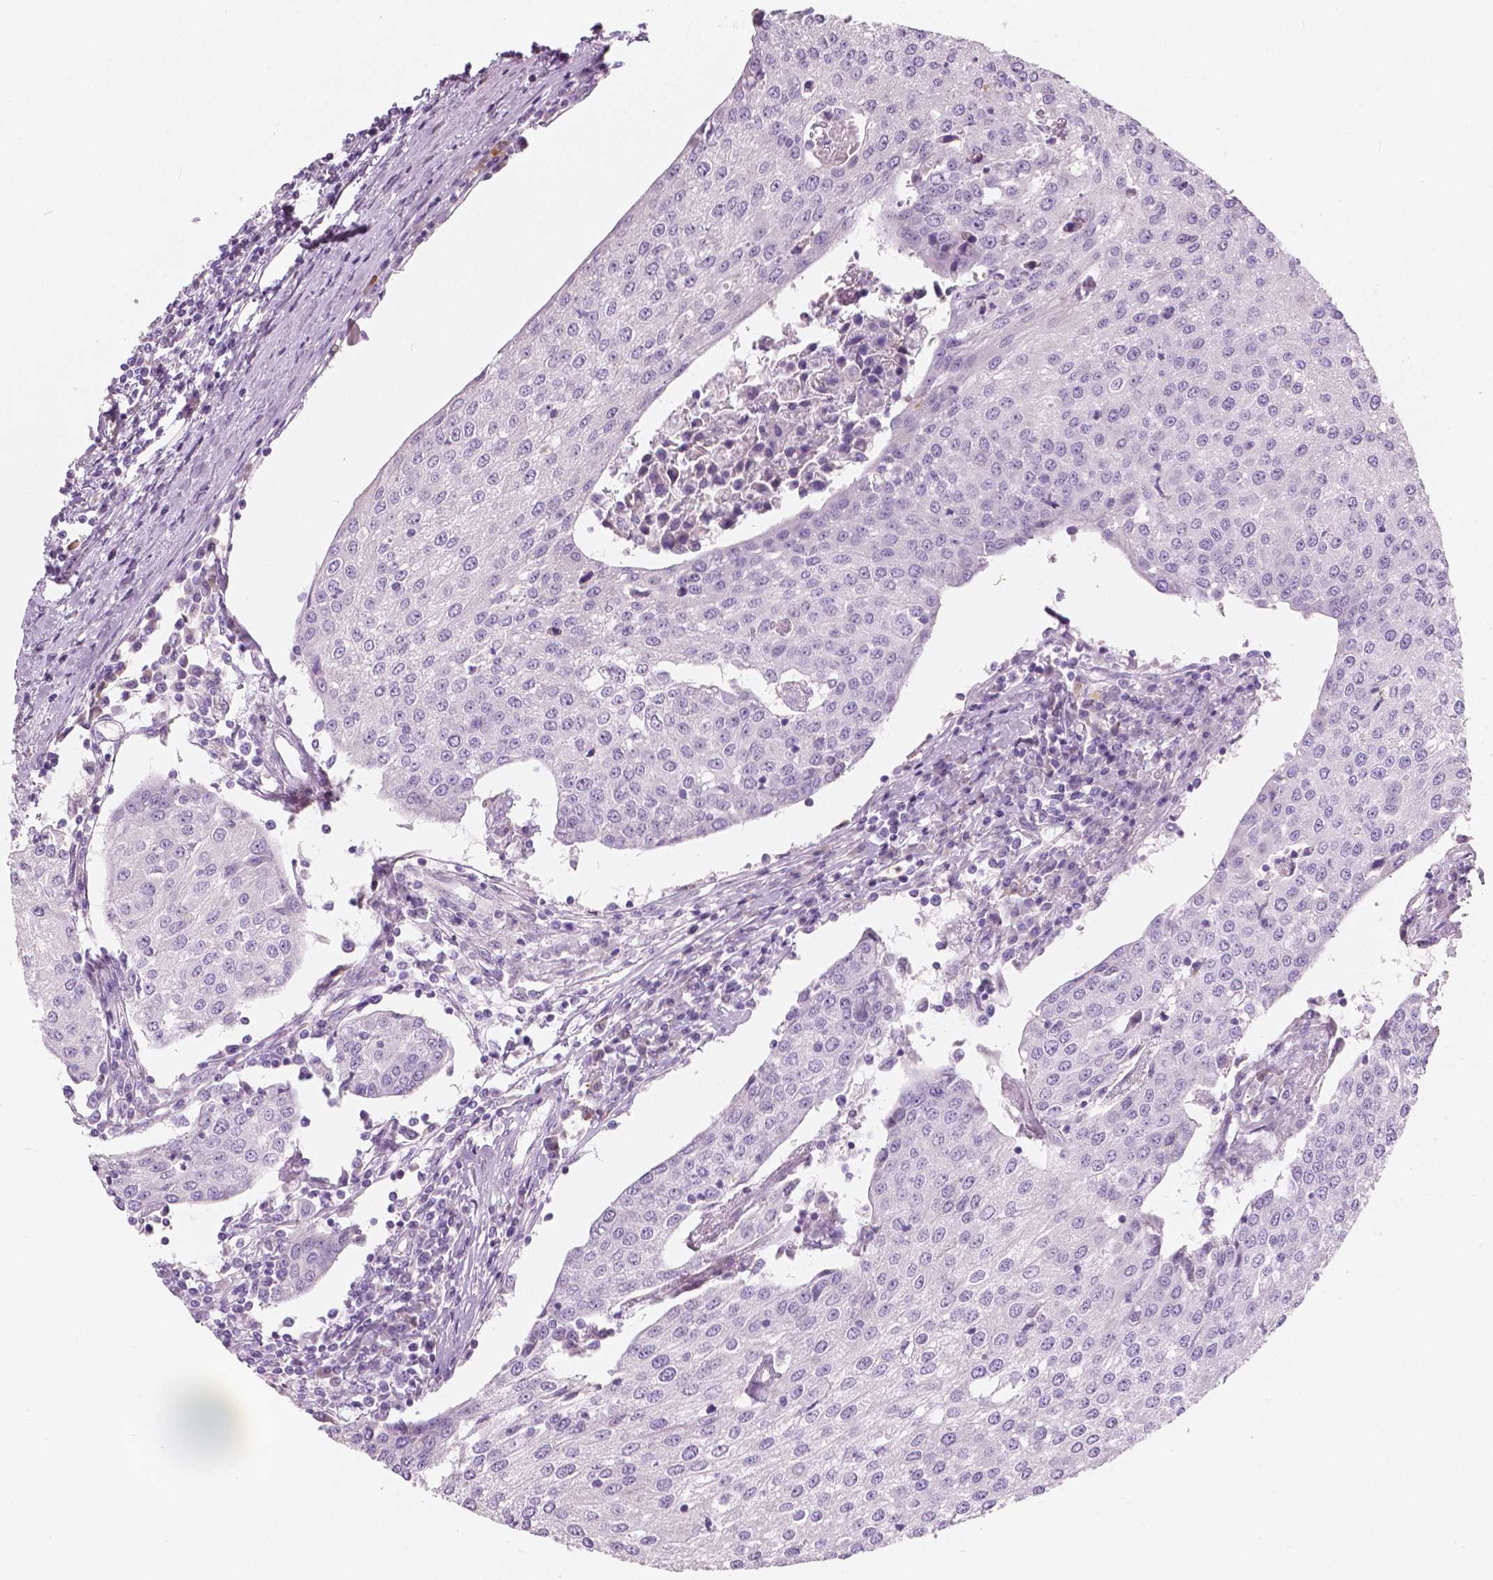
{"staining": {"intensity": "negative", "quantity": "none", "location": "none"}, "tissue": "urothelial cancer", "cell_type": "Tumor cells", "image_type": "cancer", "snomed": [{"axis": "morphology", "description": "Urothelial carcinoma, High grade"}, {"axis": "topography", "description": "Urinary bladder"}], "caption": "IHC image of neoplastic tissue: urothelial cancer stained with DAB (3,3'-diaminobenzidine) shows no significant protein positivity in tumor cells.", "gene": "CXCR2", "patient": {"sex": "female", "age": 85}}